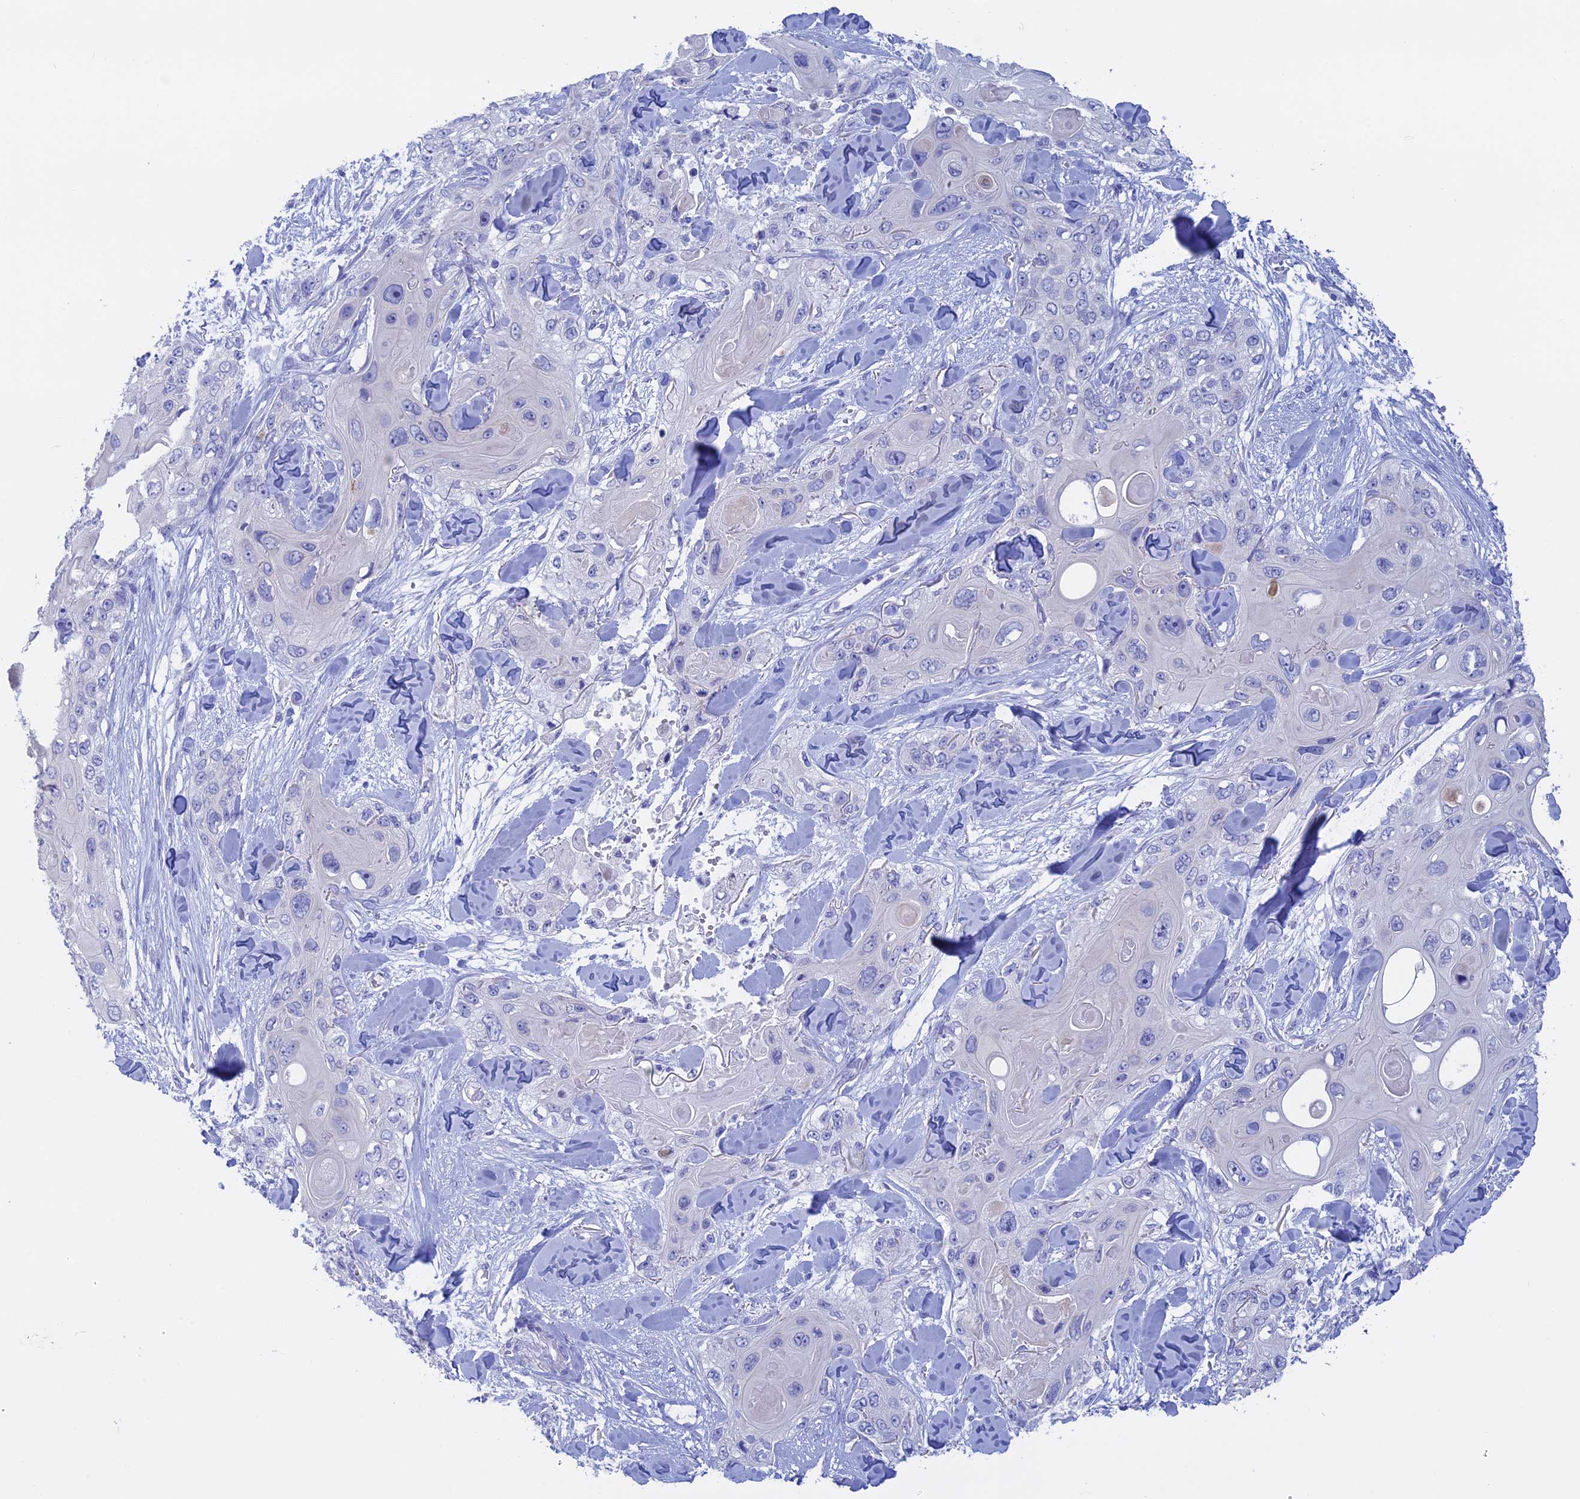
{"staining": {"intensity": "negative", "quantity": "none", "location": "none"}, "tissue": "skin cancer", "cell_type": "Tumor cells", "image_type": "cancer", "snomed": [{"axis": "morphology", "description": "Normal tissue, NOS"}, {"axis": "morphology", "description": "Squamous cell carcinoma, NOS"}, {"axis": "topography", "description": "Skin"}], "caption": "This is a micrograph of IHC staining of skin cancer (squamous cell carcinoma), which shows no positivity in tumor cells.", "gene": "BTBD19", "patient": {"sex": "male", "age": 72}}